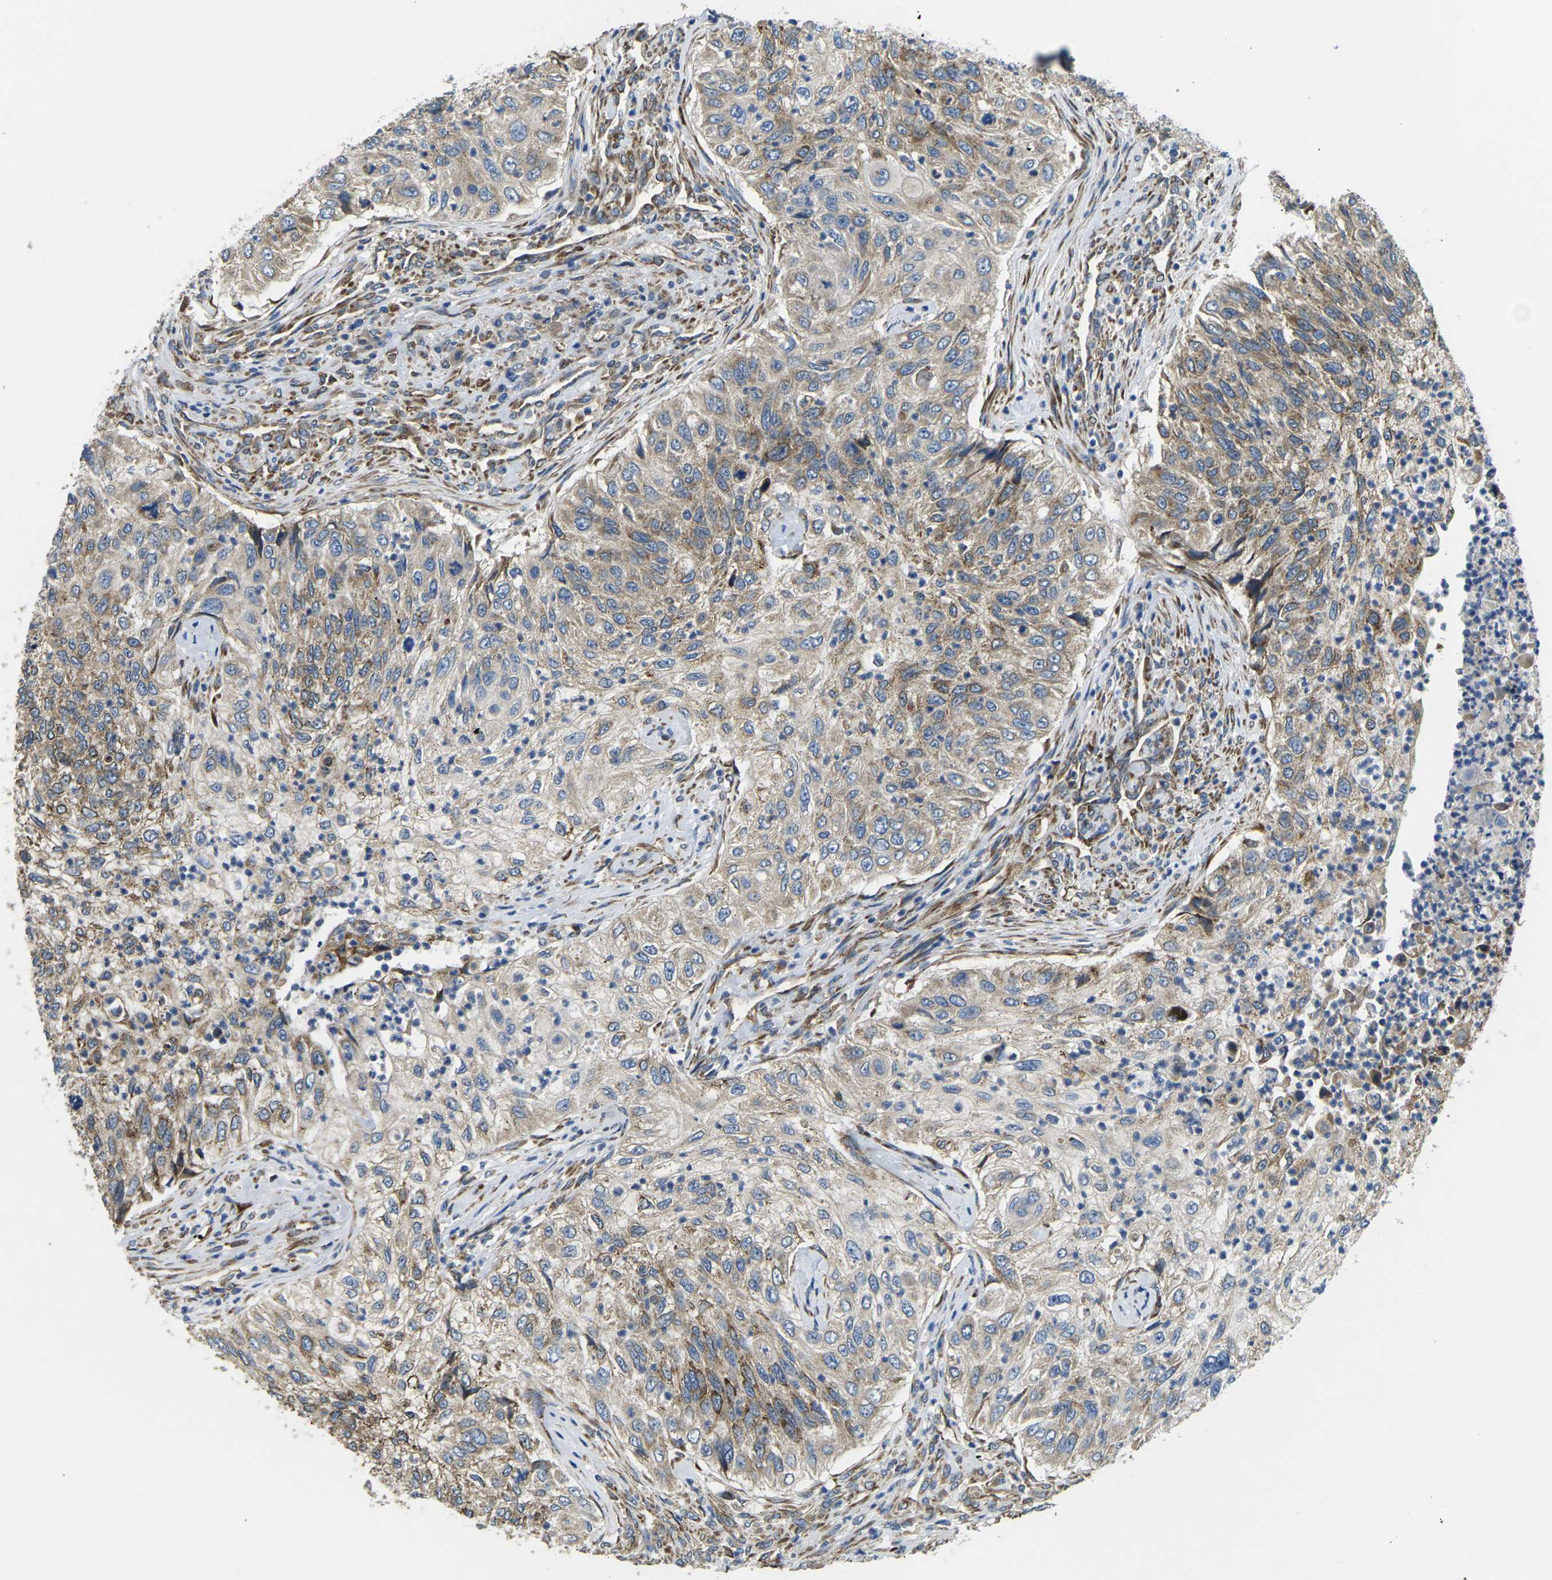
{"staining": {"intensity": "moderate", "quantity": ">75%", "location": "cytoplasmic/membranous"}, "tissue": "urothelial cancer", "cell_type": "Tumor cells", "image_type": "cancer", "snomed": [{"axis": "morphology", "description": "Urothelial carcinoma, High grade"}, {"axis": "topography", "description": "Urinary bladder"}], "caption": "Immunohistochemistry (IHC) photomicrograph of neoplastic tissue: urothelial cancer stained using IHC displays medium levels of moderate protein expression localized specifically in the cytoplasmic/membranous of tumor cells, appearing as a cytoplasmic/membranous brown color.", "gene": "PDZD8", "patient": {"sex": "female", "age": 60}}